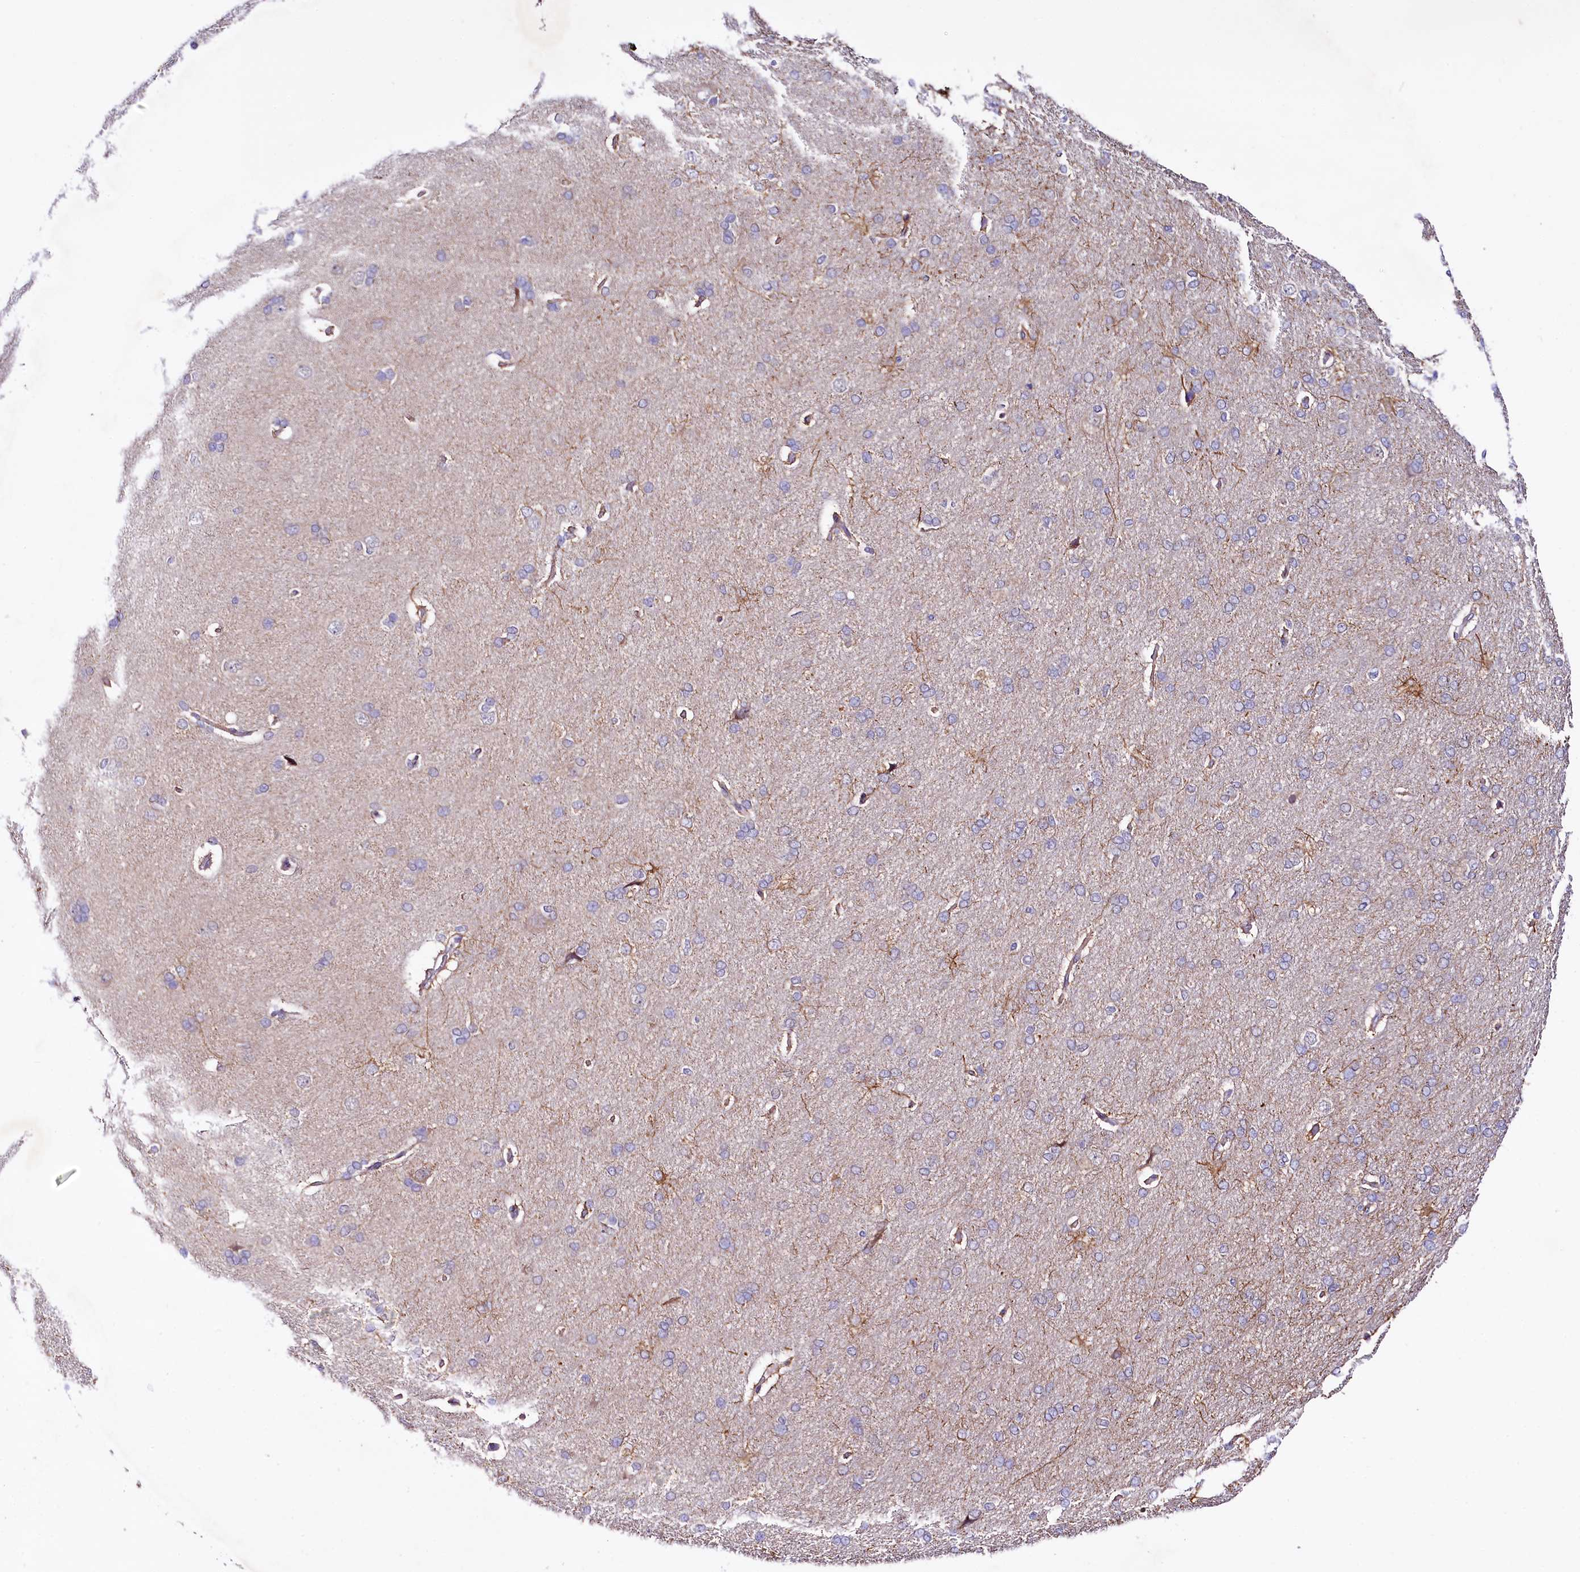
{"staining": {"intensity": "weak", "quantity": ">75%", "location": "cytoplasmic/membranous"}, "tissue": "cerebral cortex", "cell_type": "Endothelial cells", "image_type": "normal", "snomed": [{"axis": "morphology", "description": "Normal tissue, NOS"}, {"axis": "topography", "description": "Cerebral cortex"}], "caption": "Brown immunohistochemical staining in unremarkable human cerebral cortex reveals weak cytoplasmic/membranous positivity in about >75% of endothelial cells.", "gene": "CEP295", "patient": {"sex": "male", "age": 62}}